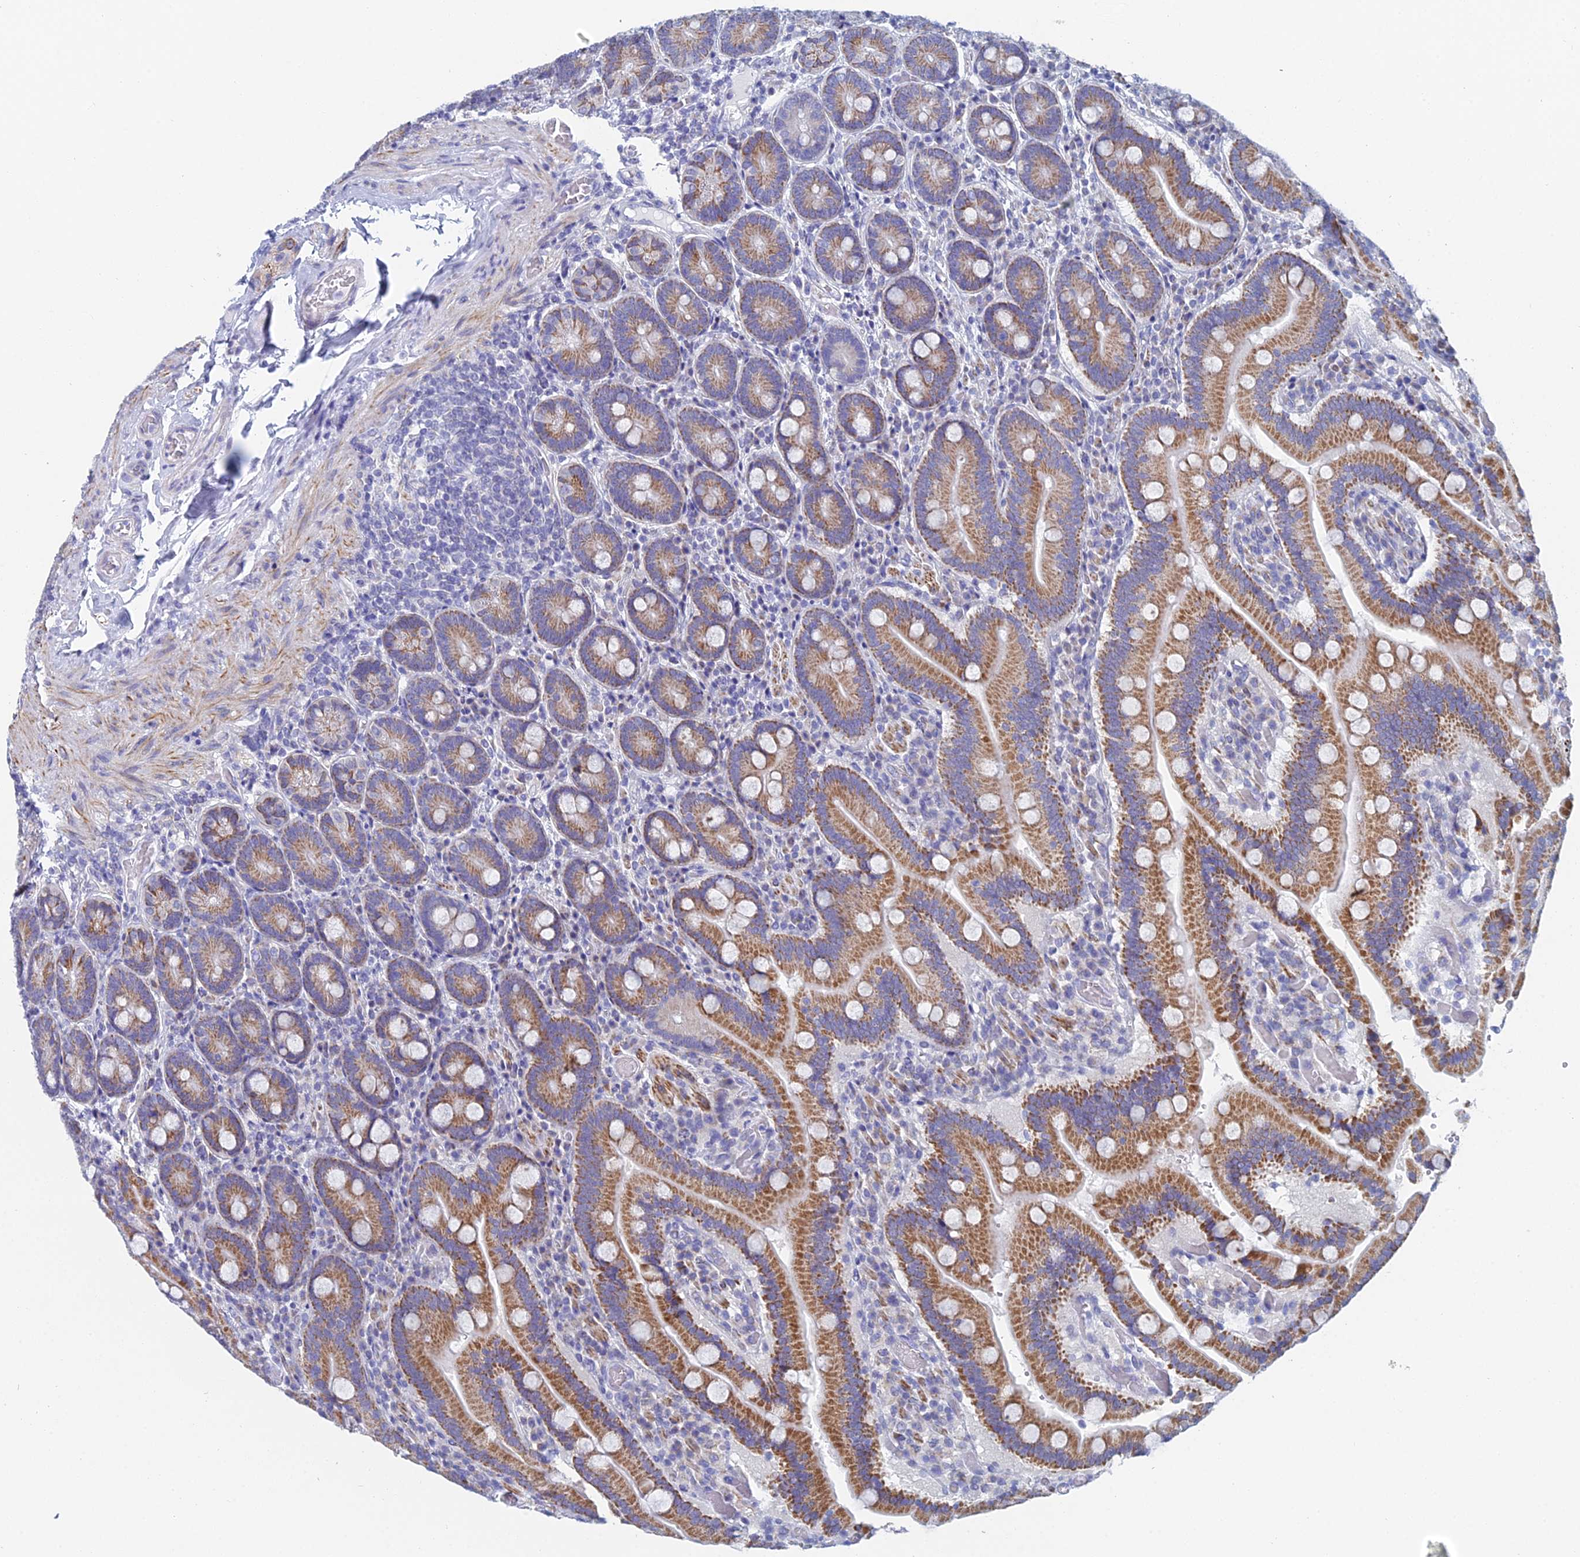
{"staining": {"intensity": "strong", "quantity": ">75%", "location": "cytoplasmic/membranous"}, "tissue": "duodenum", "cell_type": "Glandular cells", "image_type": "normal", "snomed": [{"axis": "morphology", "description": "Normal tissue, NOS"}, {"axis": "topography", "description": "Duodenum"}], "caption": "An immunohistochemistry photomicrograph of normal tissue is shown. Protein staining in brown labels strong cytoplasmic/membranous positivity in duodenum within glandular cells.", "gene": "ACSM1", "patient": {"sex": "female", "age": 62}}